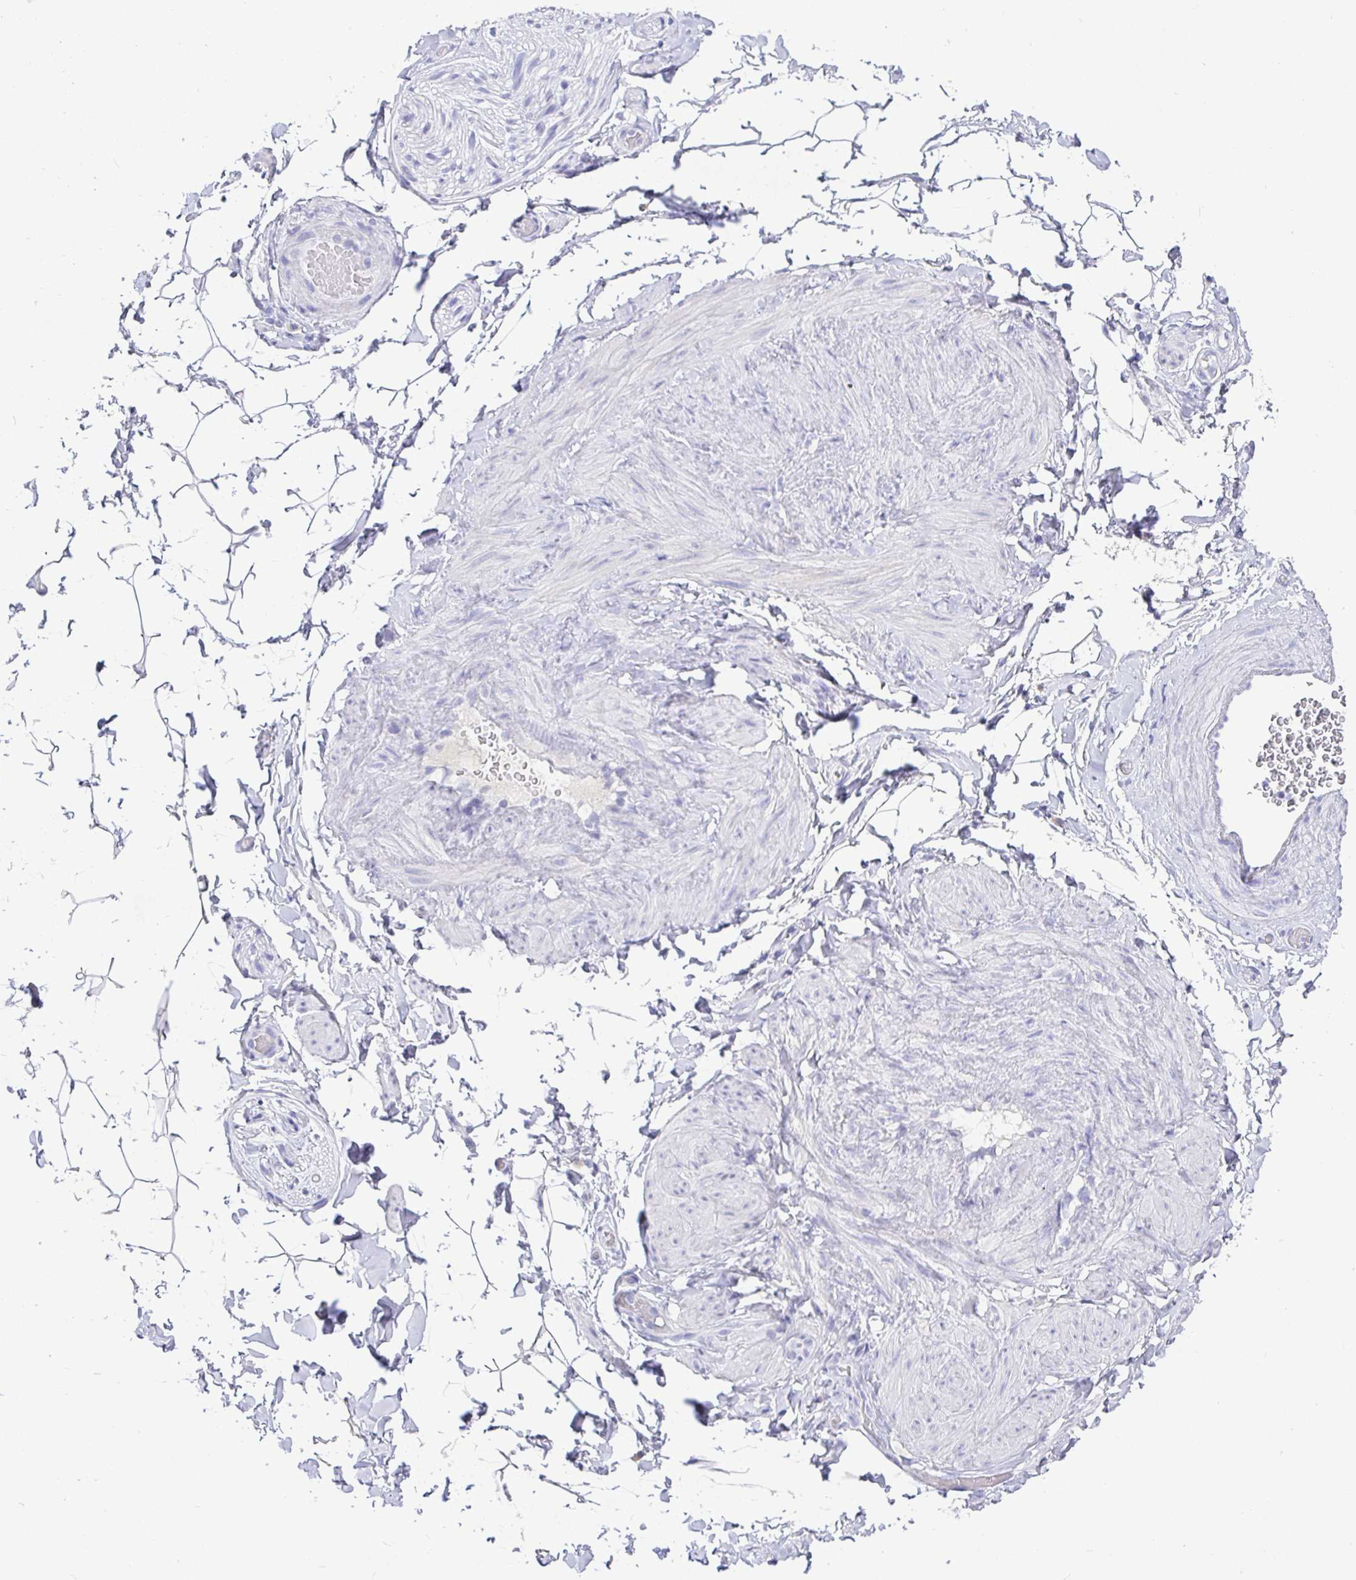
{"staining": {"intensity": "negative", "quantity": "none", "location": "none"}, "tissue": "adipose tissue", "cell_type": "Adipocytes", "image_type": "normal", "snomed": [{"axis": "morphology", "description": "Normal tissue, NOS"}, {"axis": "topography", "description": "Epididymis"}, {"axis": "topography", "description": "Peripheral nerve tissue"}], "caption": "Adipocytes show no significant protein positivity in normal adipose tissue. (Stains: DAB IHC with hematoxylin counter stain, Microscopy: brightfield microscopy at high magnification).", "gene": "EZHIP", "patient": {"sex": "male", "age": 32}}